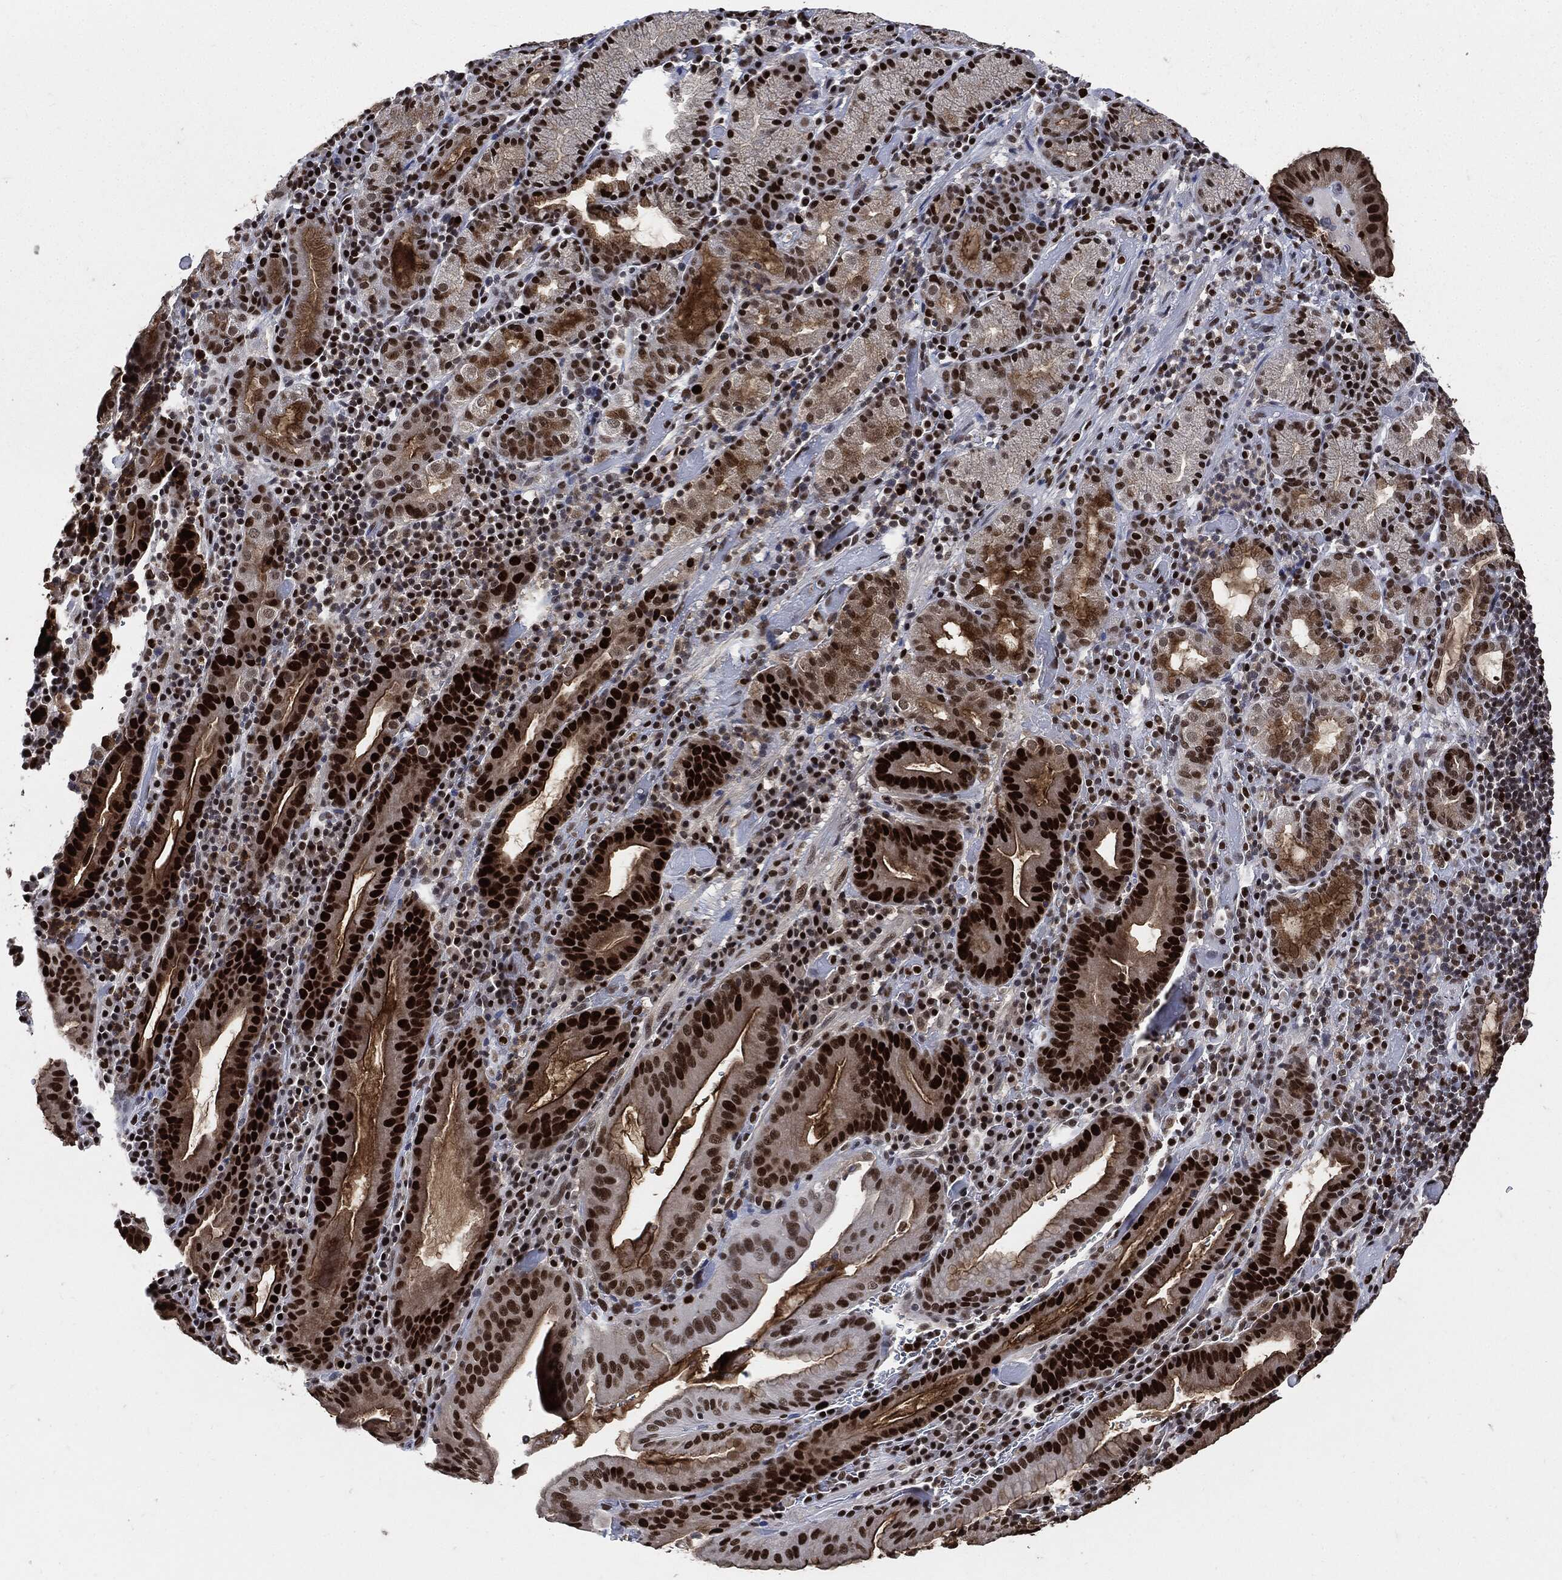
{"staining": {"intensity": "strong", "quantity": ">75%", "location": "nuclear"}, "tissue": "stomach cancer", "cell_type": "Tumor cells", "image_type": "cancer", "snomed": [{"axis": "morphology", "description": "Adenocarcinoma, NOS"}, {"axis": "topography", "description": "Stomach"}], "caption": "Immunohistochemistry (IHC) of human stomach cancer displays high levels of strong nuclear positivity in approximately >75% of tumor cells. Using DAB (brown) and hematoxylin (blue) stains, captured at high magnification using brightfield microscopy.", "gene": "PCNA", "patient": {"sex": "male", "age": 79}}